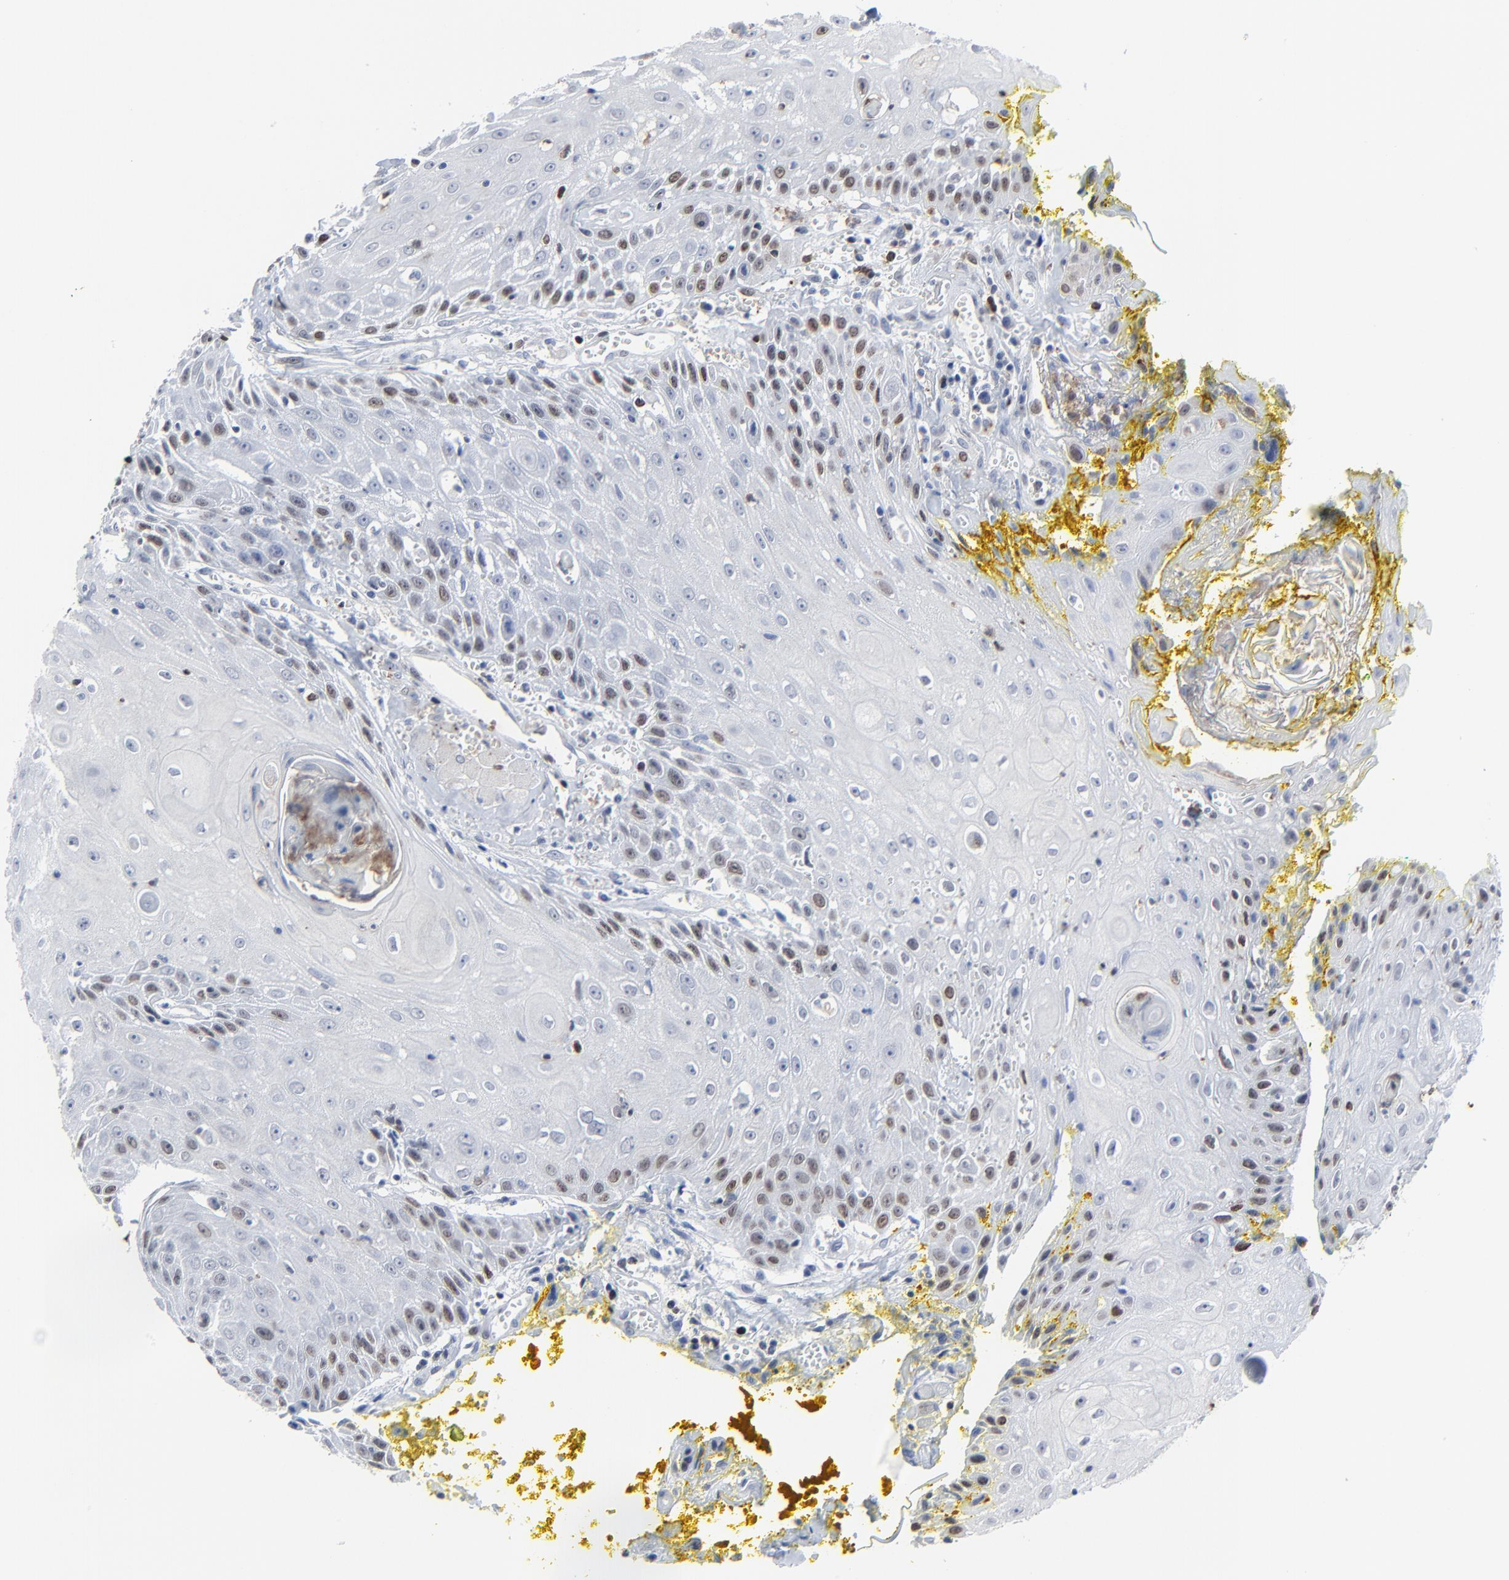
{"staining": {"intensity": "moderate", "quantity": "25%-75%", "location": "nuclear"}, "tissue": "head and neck cancer", "cell_type": "Tumor cells", "image_type": "cancer", "snomed": [{"axis": "morphology", "description": "Squamous cell carcinoma, NOS"}, {"axis": "topography", "description": "Oral tissue"}, {"axis": "topography", "description": "Head-Neck"}], "caption": "Immunohistochemical staining of human squamous cell carcinoma (head and neck) exhibits moderate nuclear protein positivity in approximately 25%-75% of tumor cells.", "gene": "BIRC3", "patient": {"sex": "female", "age": 82}}